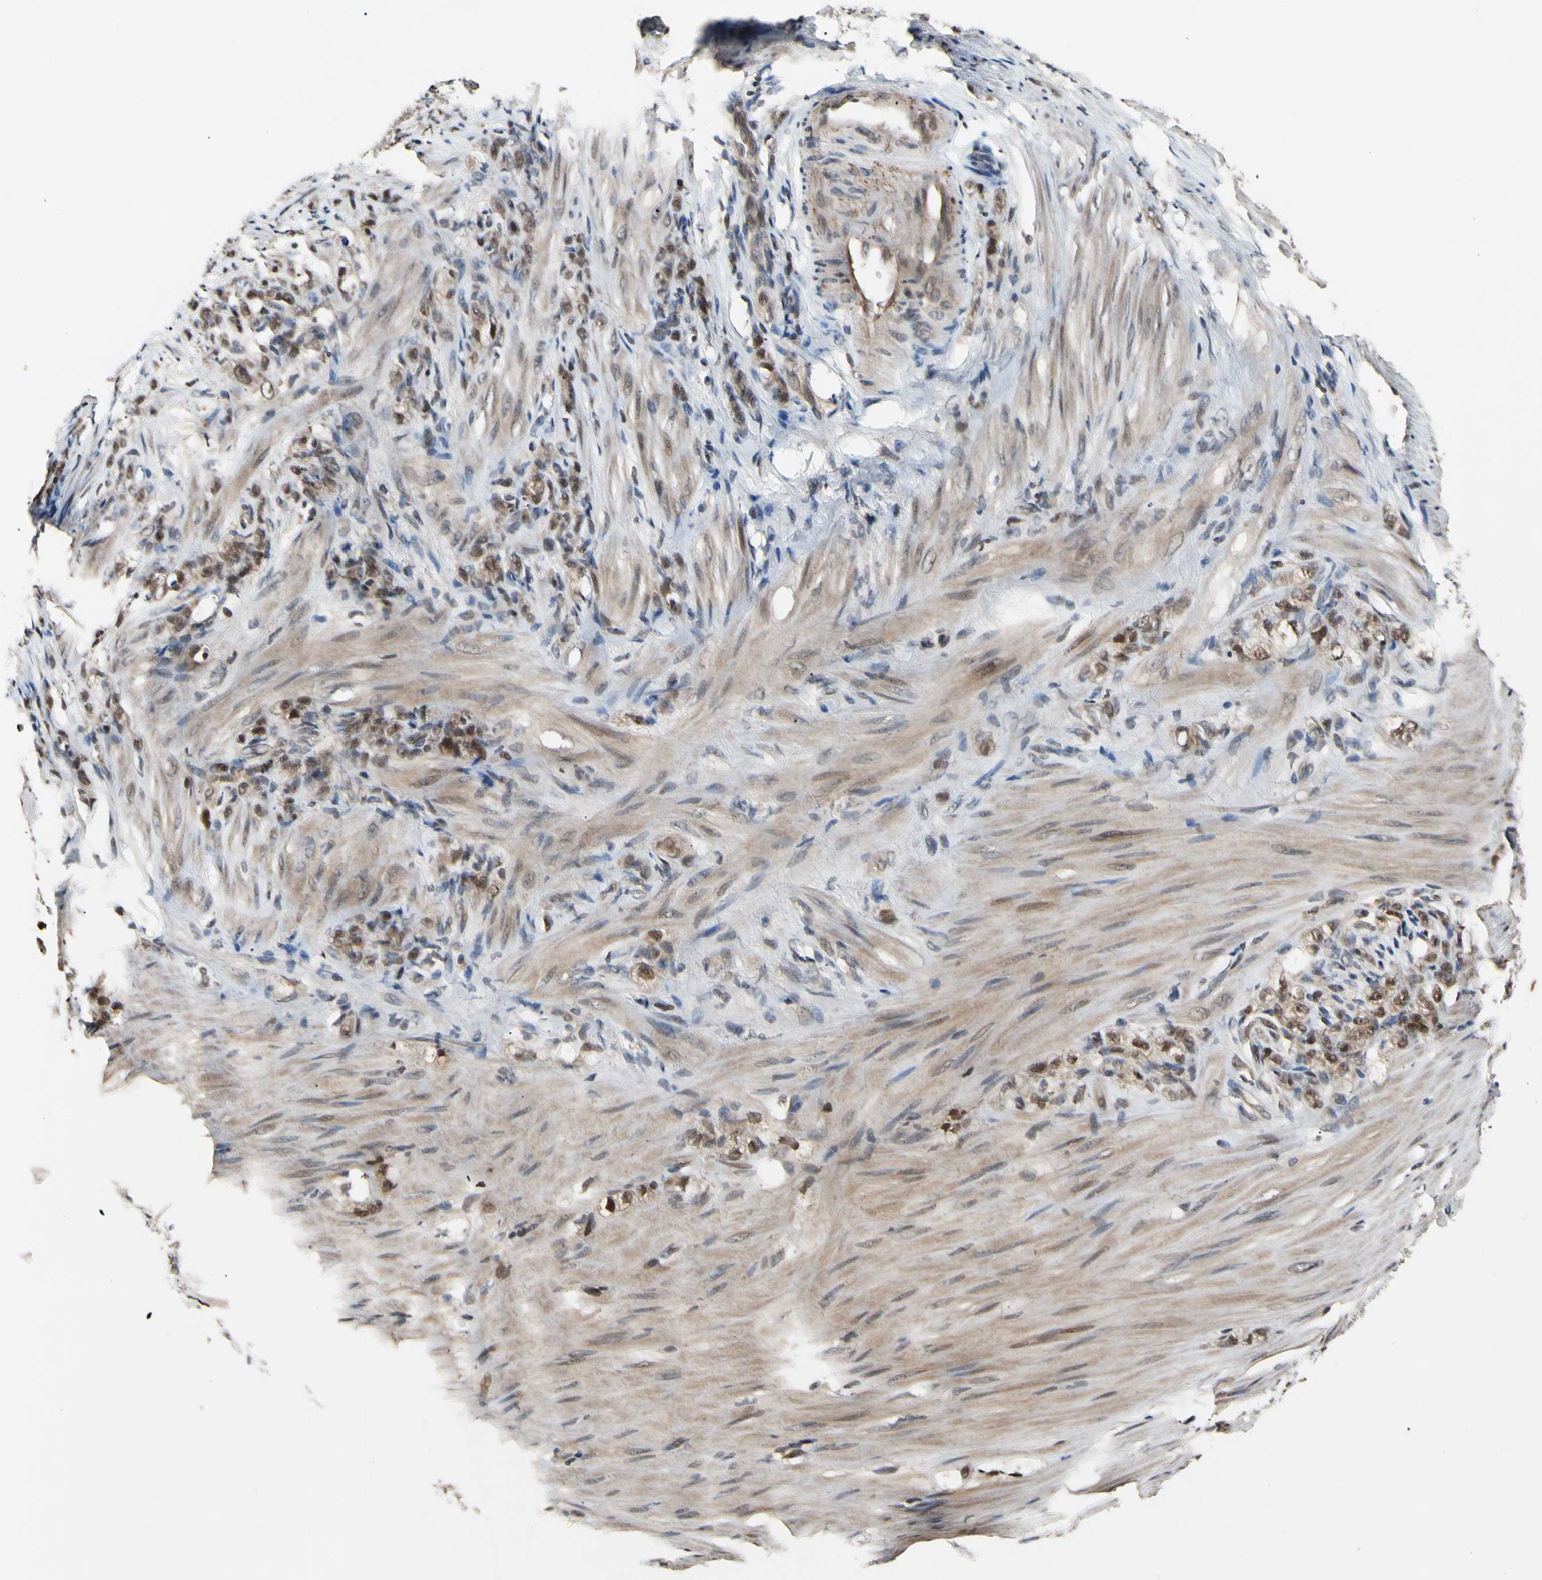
{"staining": {"intensity": "weak", "quantity": ">75%", "location": "cytoplasmic/membranous,nuclear"}, "tissue": "stomach cancer", "cell_type": "Tumor cells", "image_type": "cancer", "snomed": [{"axis": "morphology", "description": "Adenocarcinoma, NOS"}, {"axis": "topography", "description": "Stomach"}], "caption": "This micrograph exhibits stomach cancer stained with immunohistochemistry (IHC) to label a protein in brown. The cytoplasmic/membranous and nuclear of tumor cells show weak positivity for the protein. Nuclei are counter-stained blue.", "gene": "PSMD10", "patient": {"sex": "male", "age": 82}}